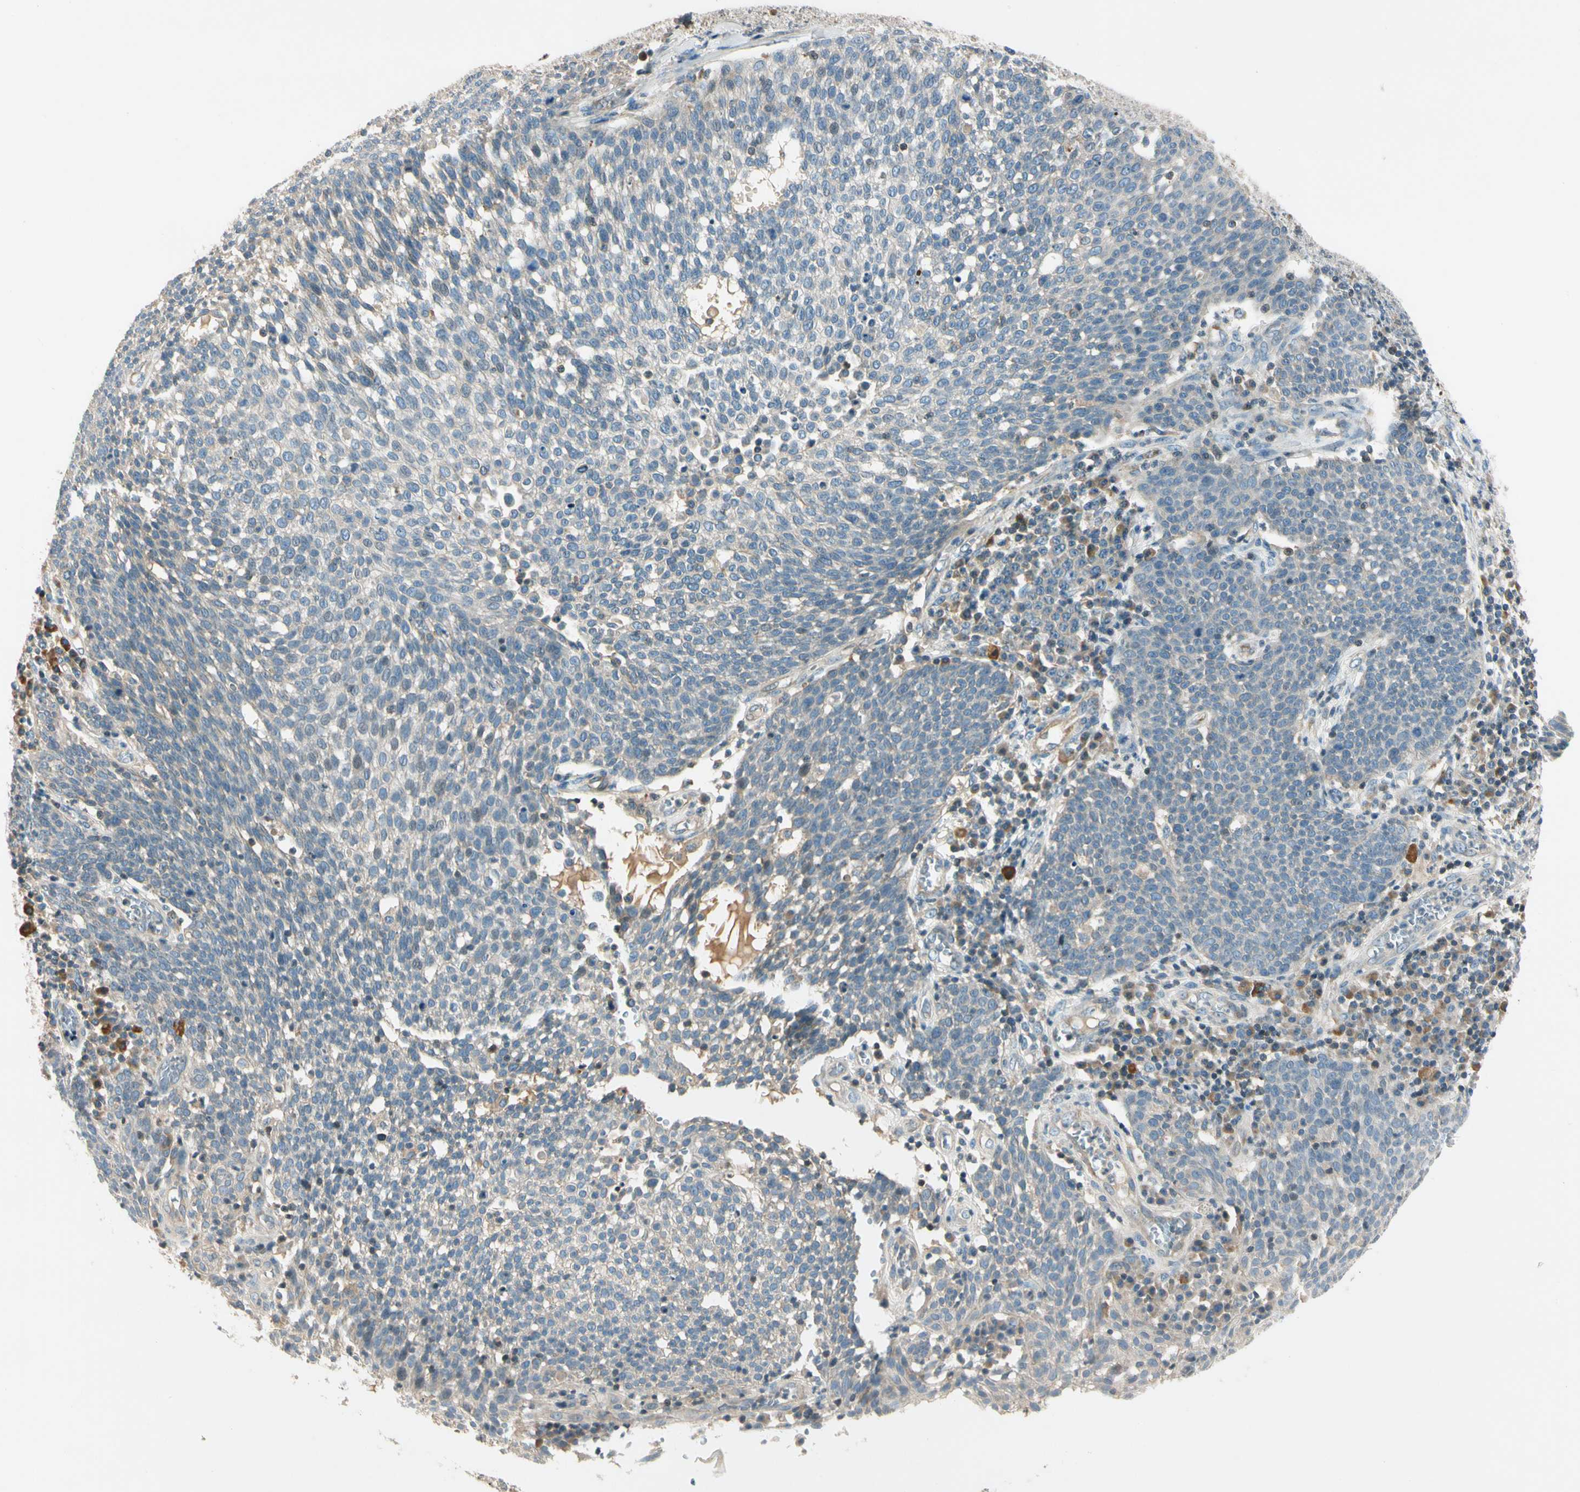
{"staining": {"intensity": "weak", "quantity": "25%-75%", "location": "cytoplasmic/membranous"}, "tissue": "cervical cancer", "cell_type": "Tumor cells", "image_type": "cancer", "snomed": [{"axis": "morphology", "description": "Squamous cell carcinoma, NOS"}, {"axis": "topography", "description": "Cervix"}], "caption": "Immunohistochemistry of cervical squamous cell carcinoma exhibits low levels of weak cytoplasmic/membranous staining in about 25%-75% of tumor cells.", "gene": "CDH6", "patient": {"sex": "female", "age": 34}}